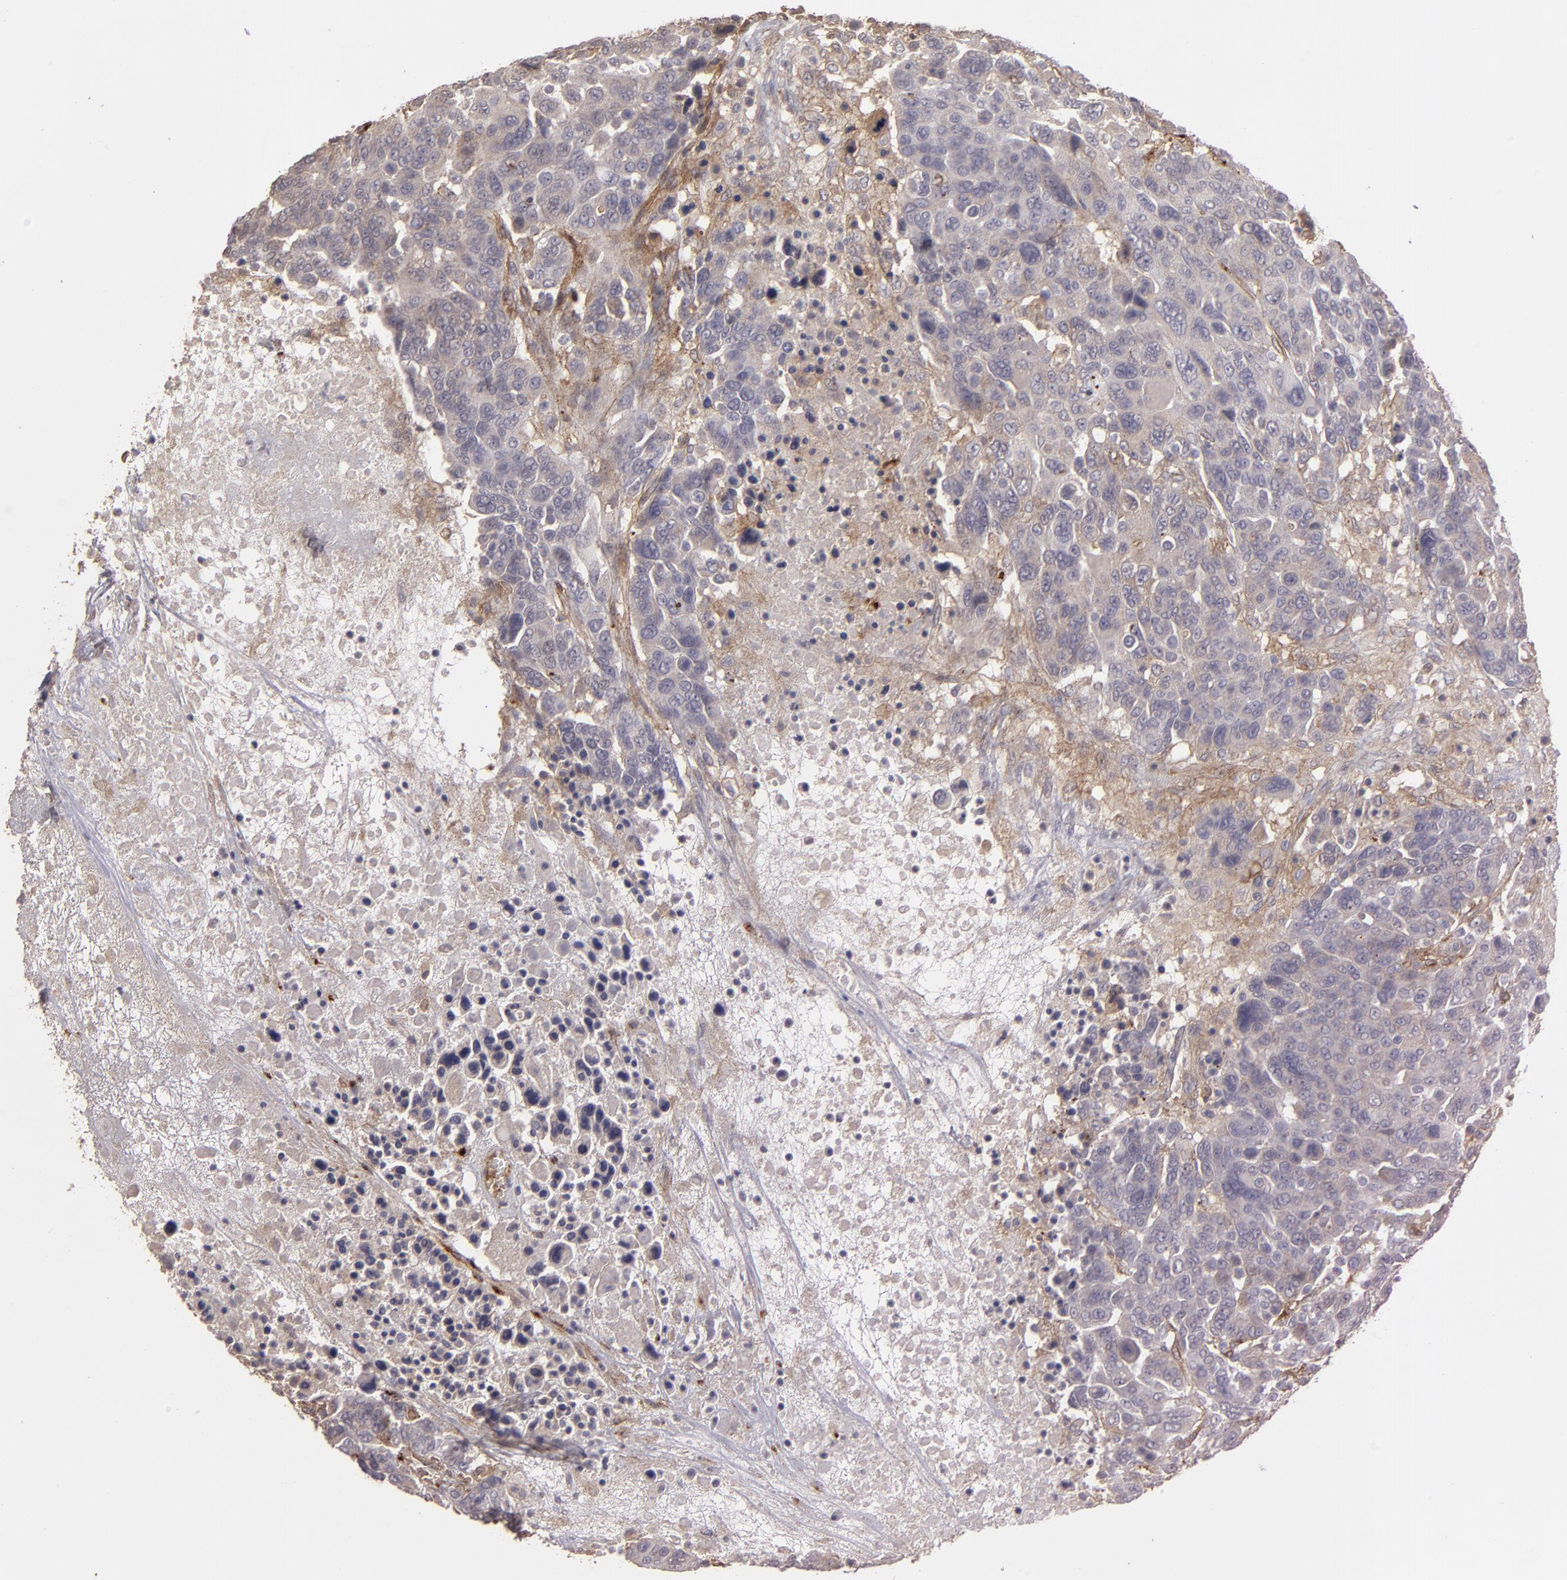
{"staining": {"intensity": "weak", "quantity": "<25%", "location": "cytoplasmic/membranous"}, "tissue": "breast cancer", "cell_type": "Tumor cells", "image_type": "cancer", "snomed": [{"axis": "morphology", "description": "Duct carcinoma"}, {"axis": "topography", "description": "Breast"}], "caption": "Photomicrograph shows no significant protein positivity in tumor cells of breast invasive ductal carcinoma. (DAB (3,3'-diaminobenzidine) immunohistochemistry visualized using brightfield microscopy, high magnification).", "gene": "ITGB5", "patient": {"sex": "female", "age": 37}}